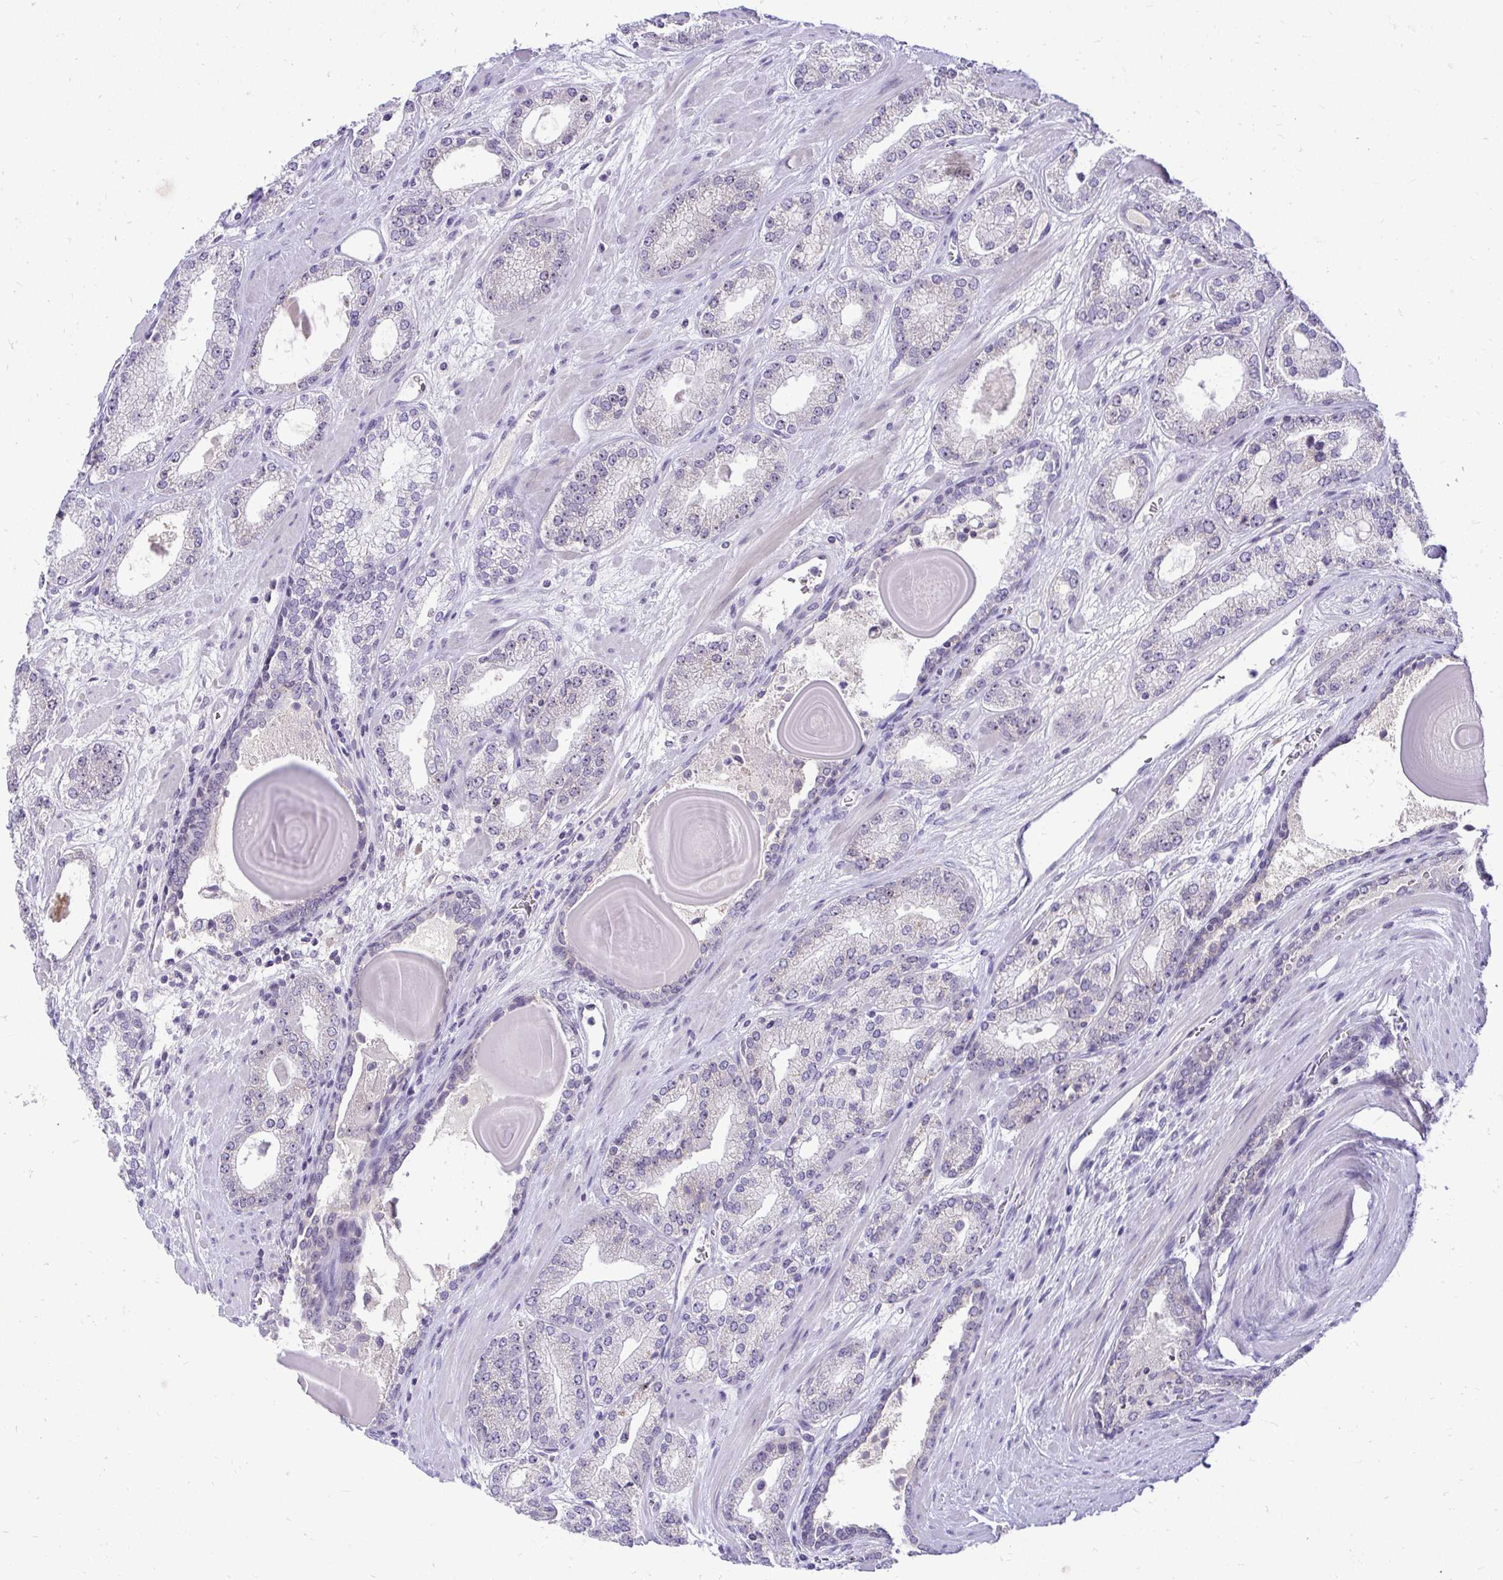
{"staining": {"intensity": "negative", "quantity": "none", "location": "none"}, "tissue": "prostate cancer", "cell_type": "Tumor cells", "image_type": "cancer", "snomed": [{"axis": "morphology", "description": "Adenocarcinoma, High grade"}, {"axis": "topography", "description": "Prostate"}], "caption": "This is a image of immunohistochemistry staining of prostate cancer, which shows no positivity in tumor cells. Nuclei are stained in blue.", "gene": "NIFK", "patient": {"sex": "male", "age": 64}}